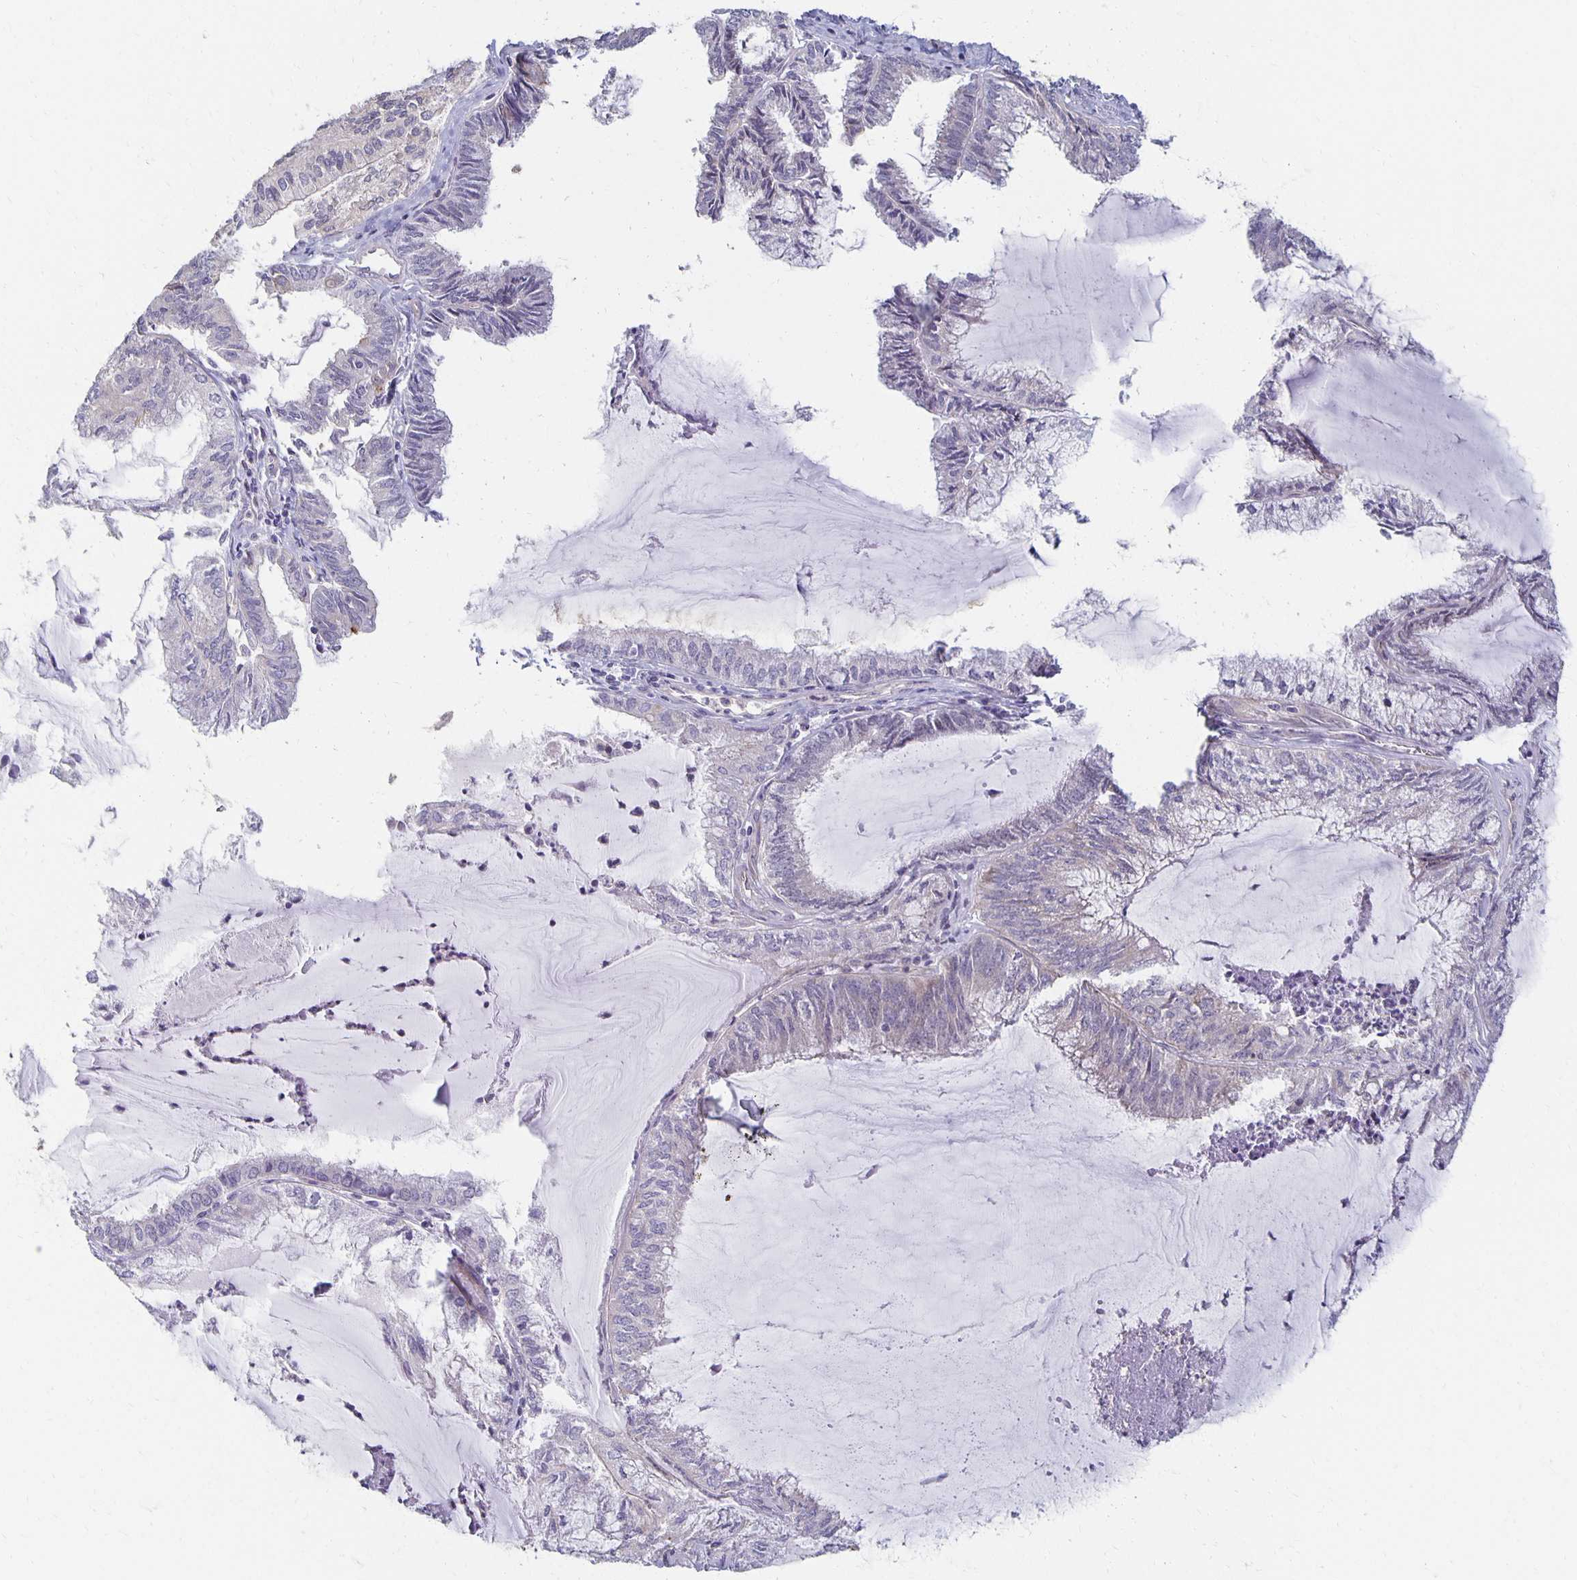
{"staining": {"intensity": "negative", "quantity": "none", "location": "none"}, "tissue": "endometrial cancer", "cell_type": "Tumor cells", "image_type": "cancer", "snomed": [{"axis": "morphology", "description": "Carcinoma, NOS"}, {"axis": "topography", "description": "Endometrium"}], "caption": "Immunohistochemistry (IHC) of human carcinoma (endometrial) reveals no expression in tumor cells.", "gene": "SORL1", "patient": {"sex": "female", "age": 62}}